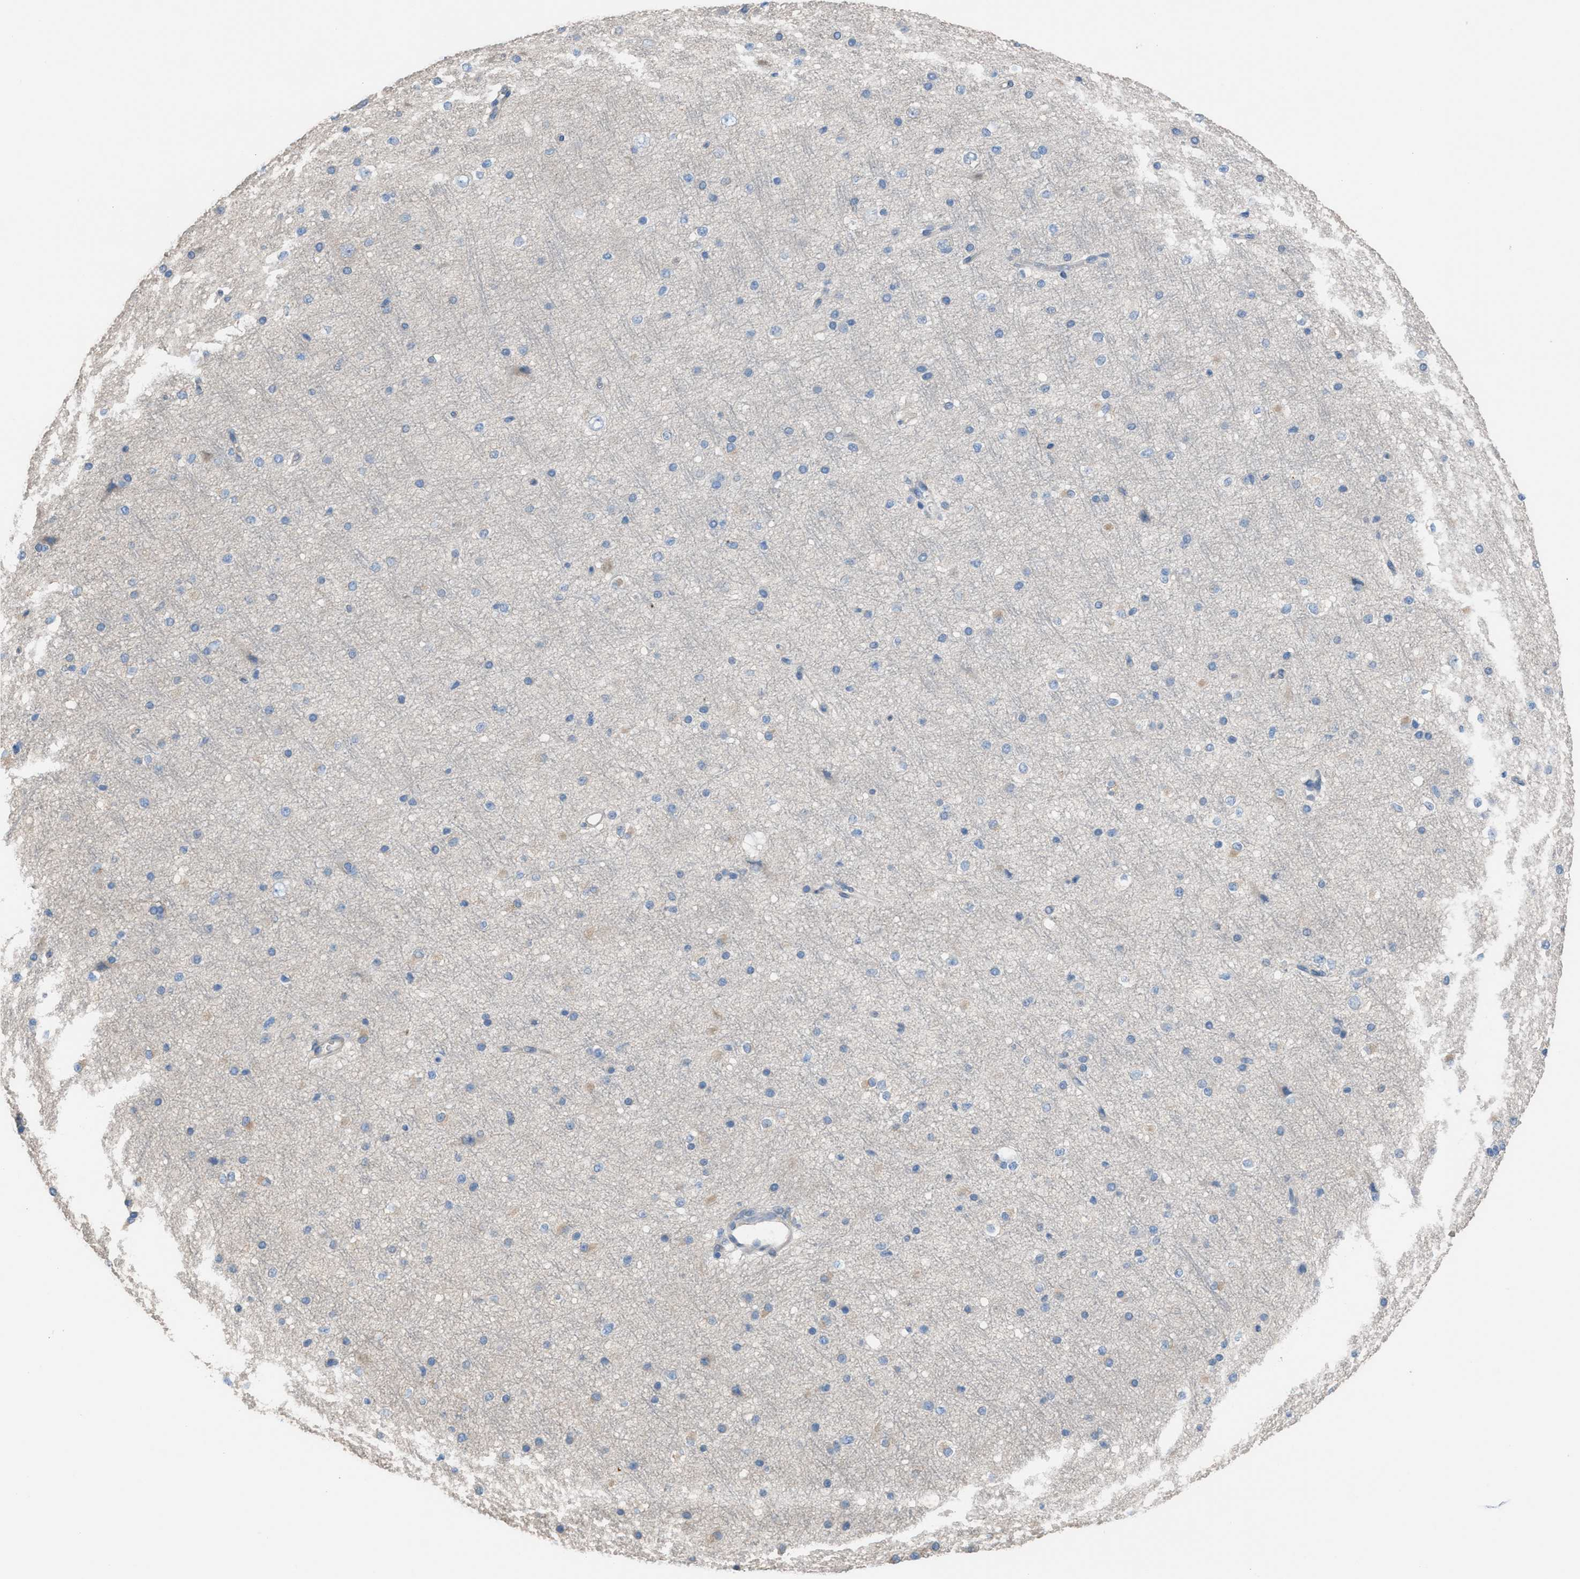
{"staining": {"intensity": "negative", "quantity": "none", "location": "none"}, "tissue": "cerebral cortex", "cell_type": "Endothelial cells", "image_type": "normal", "snomed": [{"axis": "morphology", "description": "Normal tissue, NOS"}, {"axis": "morphology", "description": "Developmental malformation"}, {"axis": "topography", "description": "Cerebral cortex"}], "caption": "Protein analysis of unremarkable cerebral cortex displays no significant staining in endothelial cells. (DAB IHC, high magnification).", "gene": "NQO2", "patient": {"sex": "female", "age": 30}}